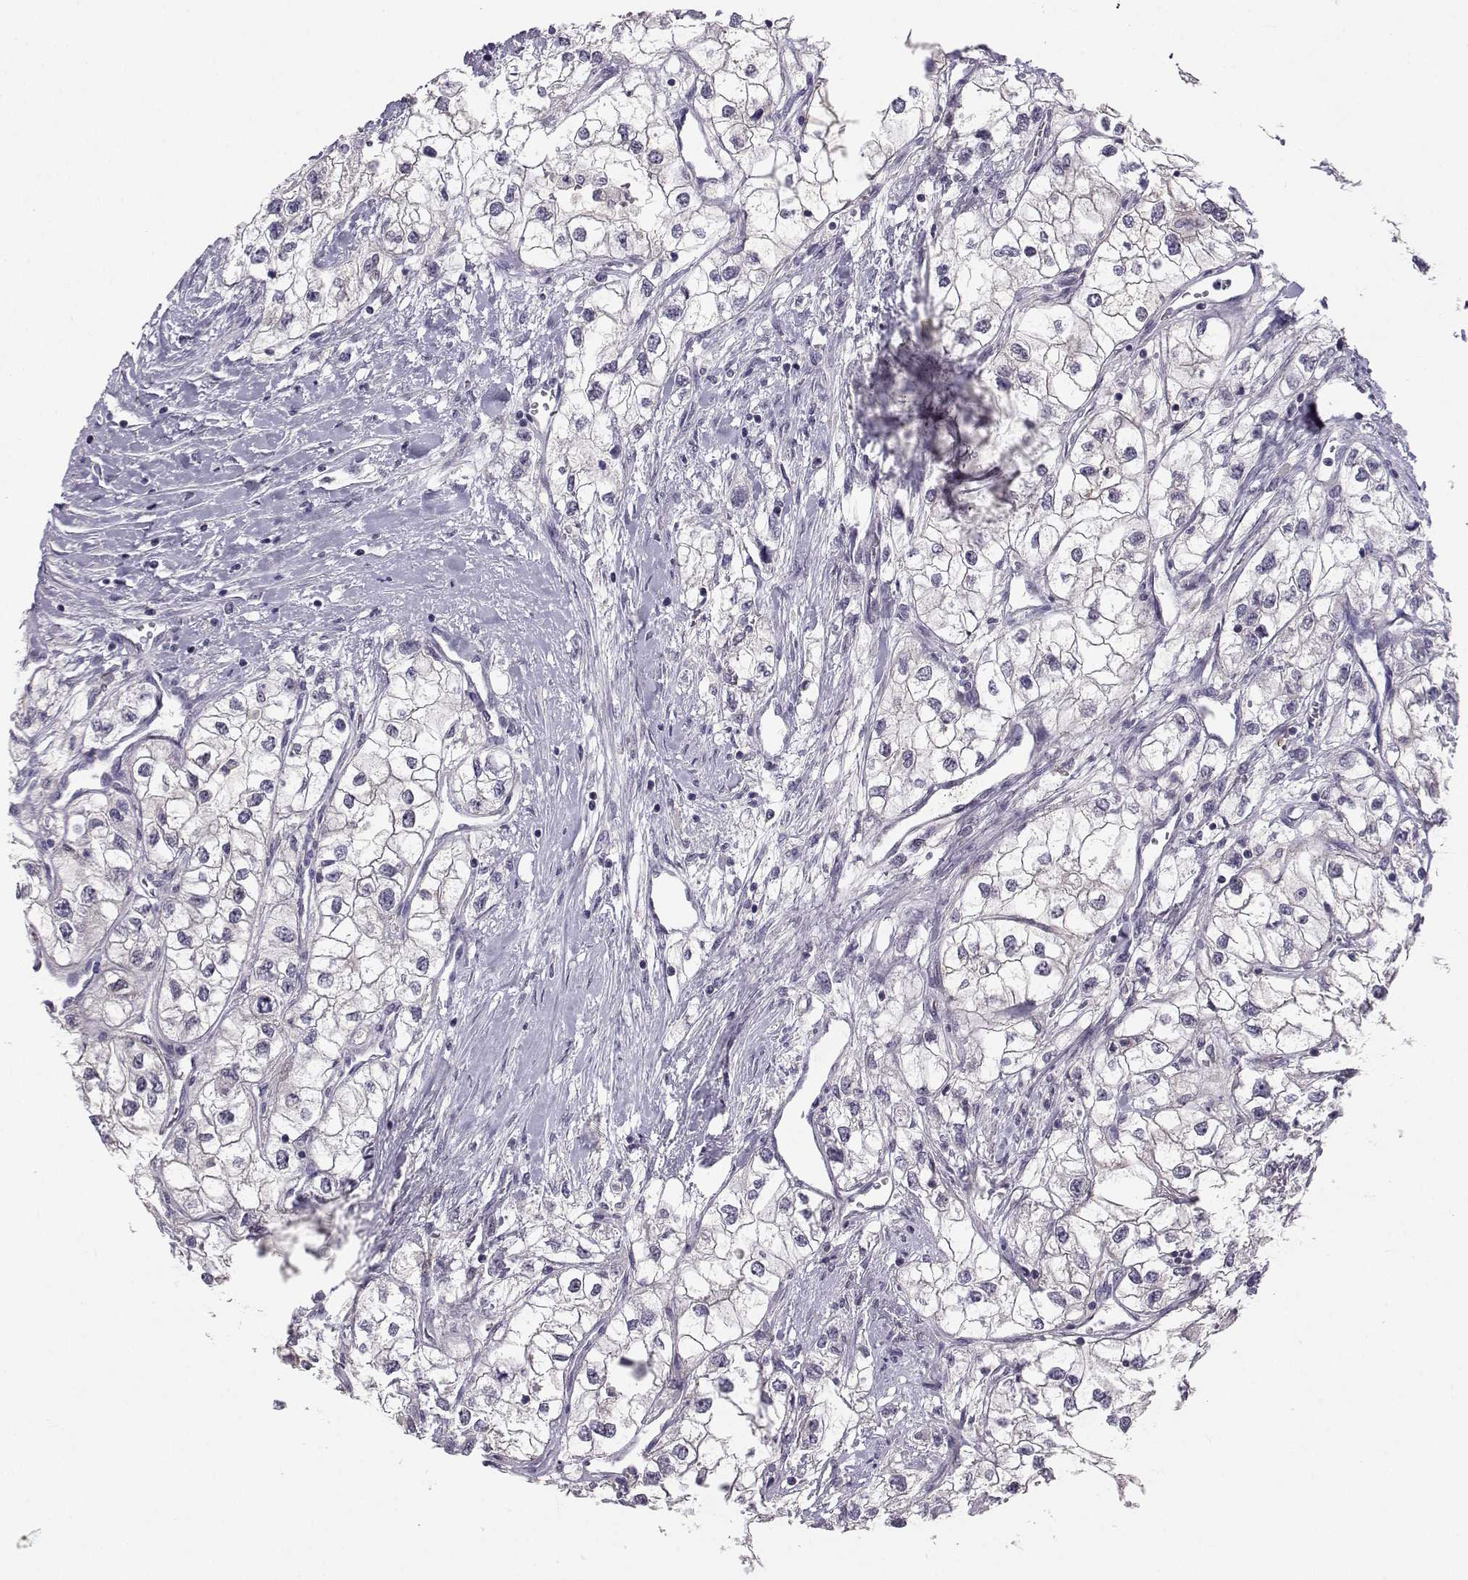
{"staining": {"intensity": "weak", "quantity": "<25%", "location": "cytoplasmic/membranous"}, "tissue": "renal cancer", "cell_type": "Tumor cells", "image_type": "cancer", "snomed": [{"axis": "morphology", "description": "Adenocarcinoma, NOS"}, {"axis": "topography", "description": "Kidney"}], "caption": "An image of renal adenocarcinoma stained for a protein exhibits no brown staining in tumor cells.", "gene": "MROH7", "patient": {"sex": "male", "age": 59}}